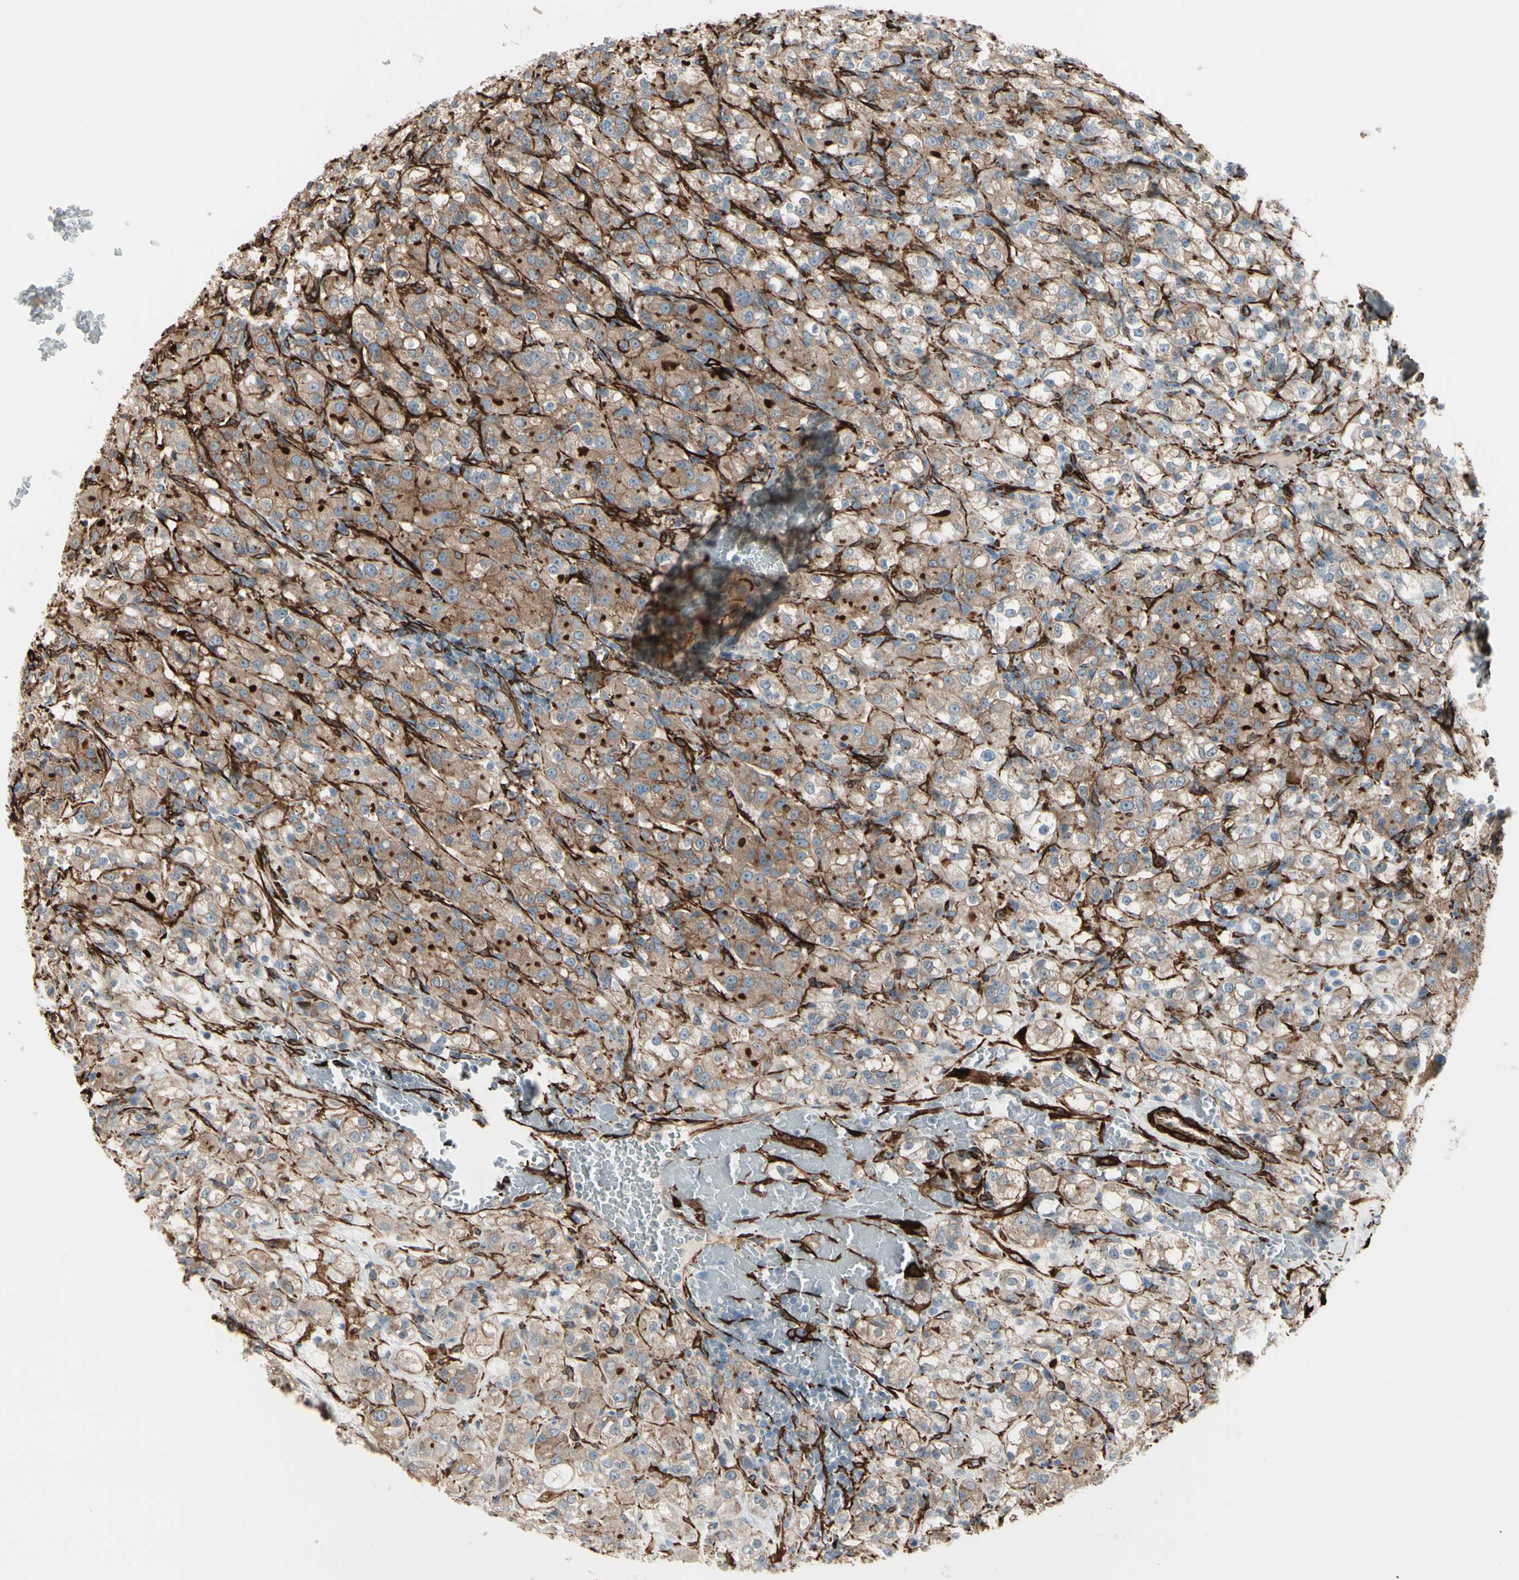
{"staining": {"intensity": "moderate", "quantity": ">75%", "location": "cytoplasmic/membranous"}, "tissue": "renal cancer", "cell_type": "Tumor cells", "image_type": "cancer", "snomed": [{"axis": "morphology", "description": "Normal tissue, NOS"}, {"axis": "morphology", "description": "Adenocarcinoma, NOS"}, {"axis": "topography", "description": "Kidney"}], "caption": "Adenocarcinoma (renal) stained with DAB immunohistochemistry (IHC) reveals medium levels of moderate cytoplasmic/membranous staining in about >75% of tumor cells. (DAB IHC with brightfield microscopy, high magnification).", "gene": "CALD1", "patient": {"sex": "male", "age": 61}}